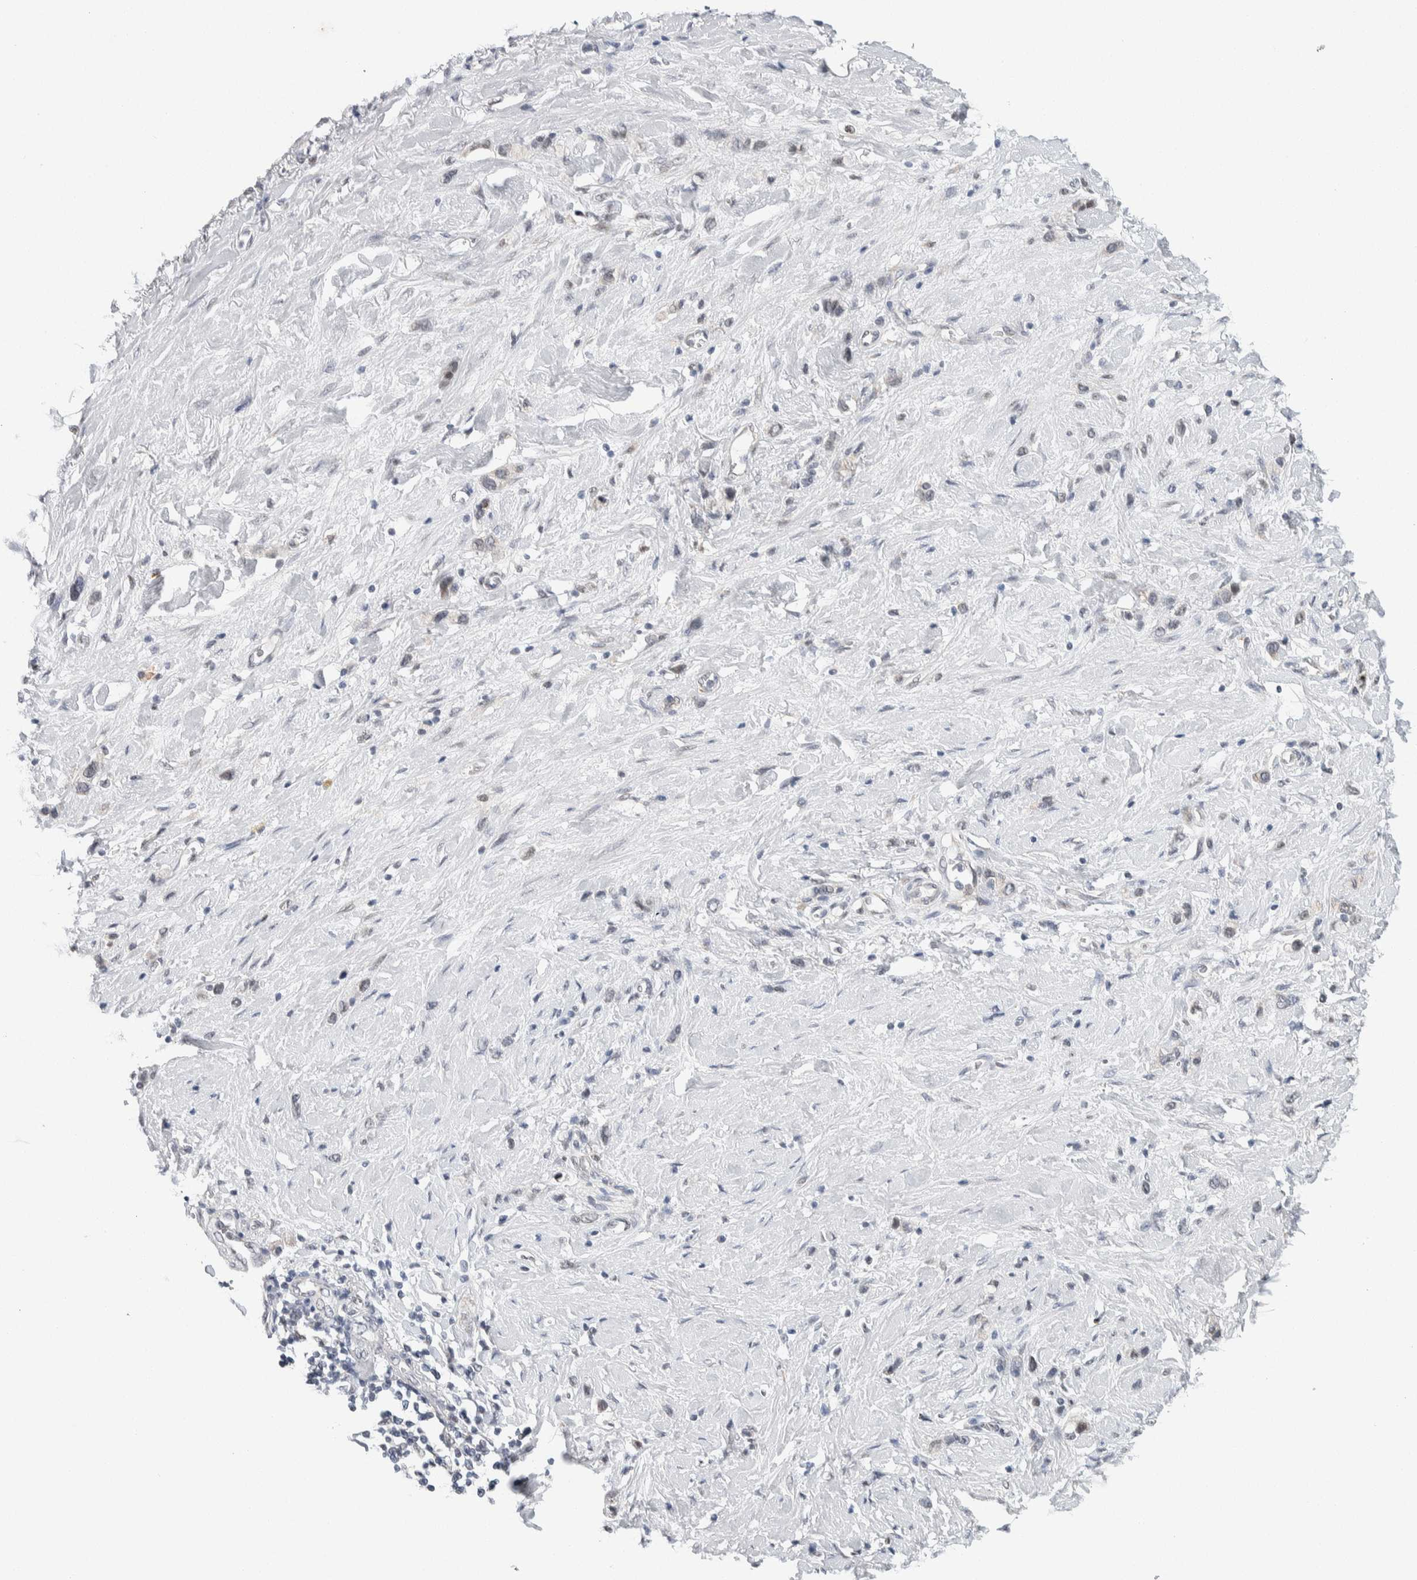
{"staining": {"intensity": "negative", "quantity": "none", "location": "none"}, "tissue": "stomach cancer", "cell_type": "Tumor cells", "image_type": "cancer", "snomed": [{"axis": "morphology", "description": "Normal tissue, NOS"}, {"axis": "morphology", "description": "Adenocarcinoma, NOS"}, {"axis": "morphology", "description": "Adenocarcinoma, High grade"}, {"axis": "topography", "description": "Stomach, upper"}, {"axis": "topography", "description": "Stomach"}], "caption": "This photomicrograph is of adenocarcinoma (stomach) stained with immunohistochemistry to label a protein in brown with the nuclei are counter-stained blue. There is no staining in tumor cells.", "gene": "NEUROD1", "patient": {"sex": "female", "age": 65}}